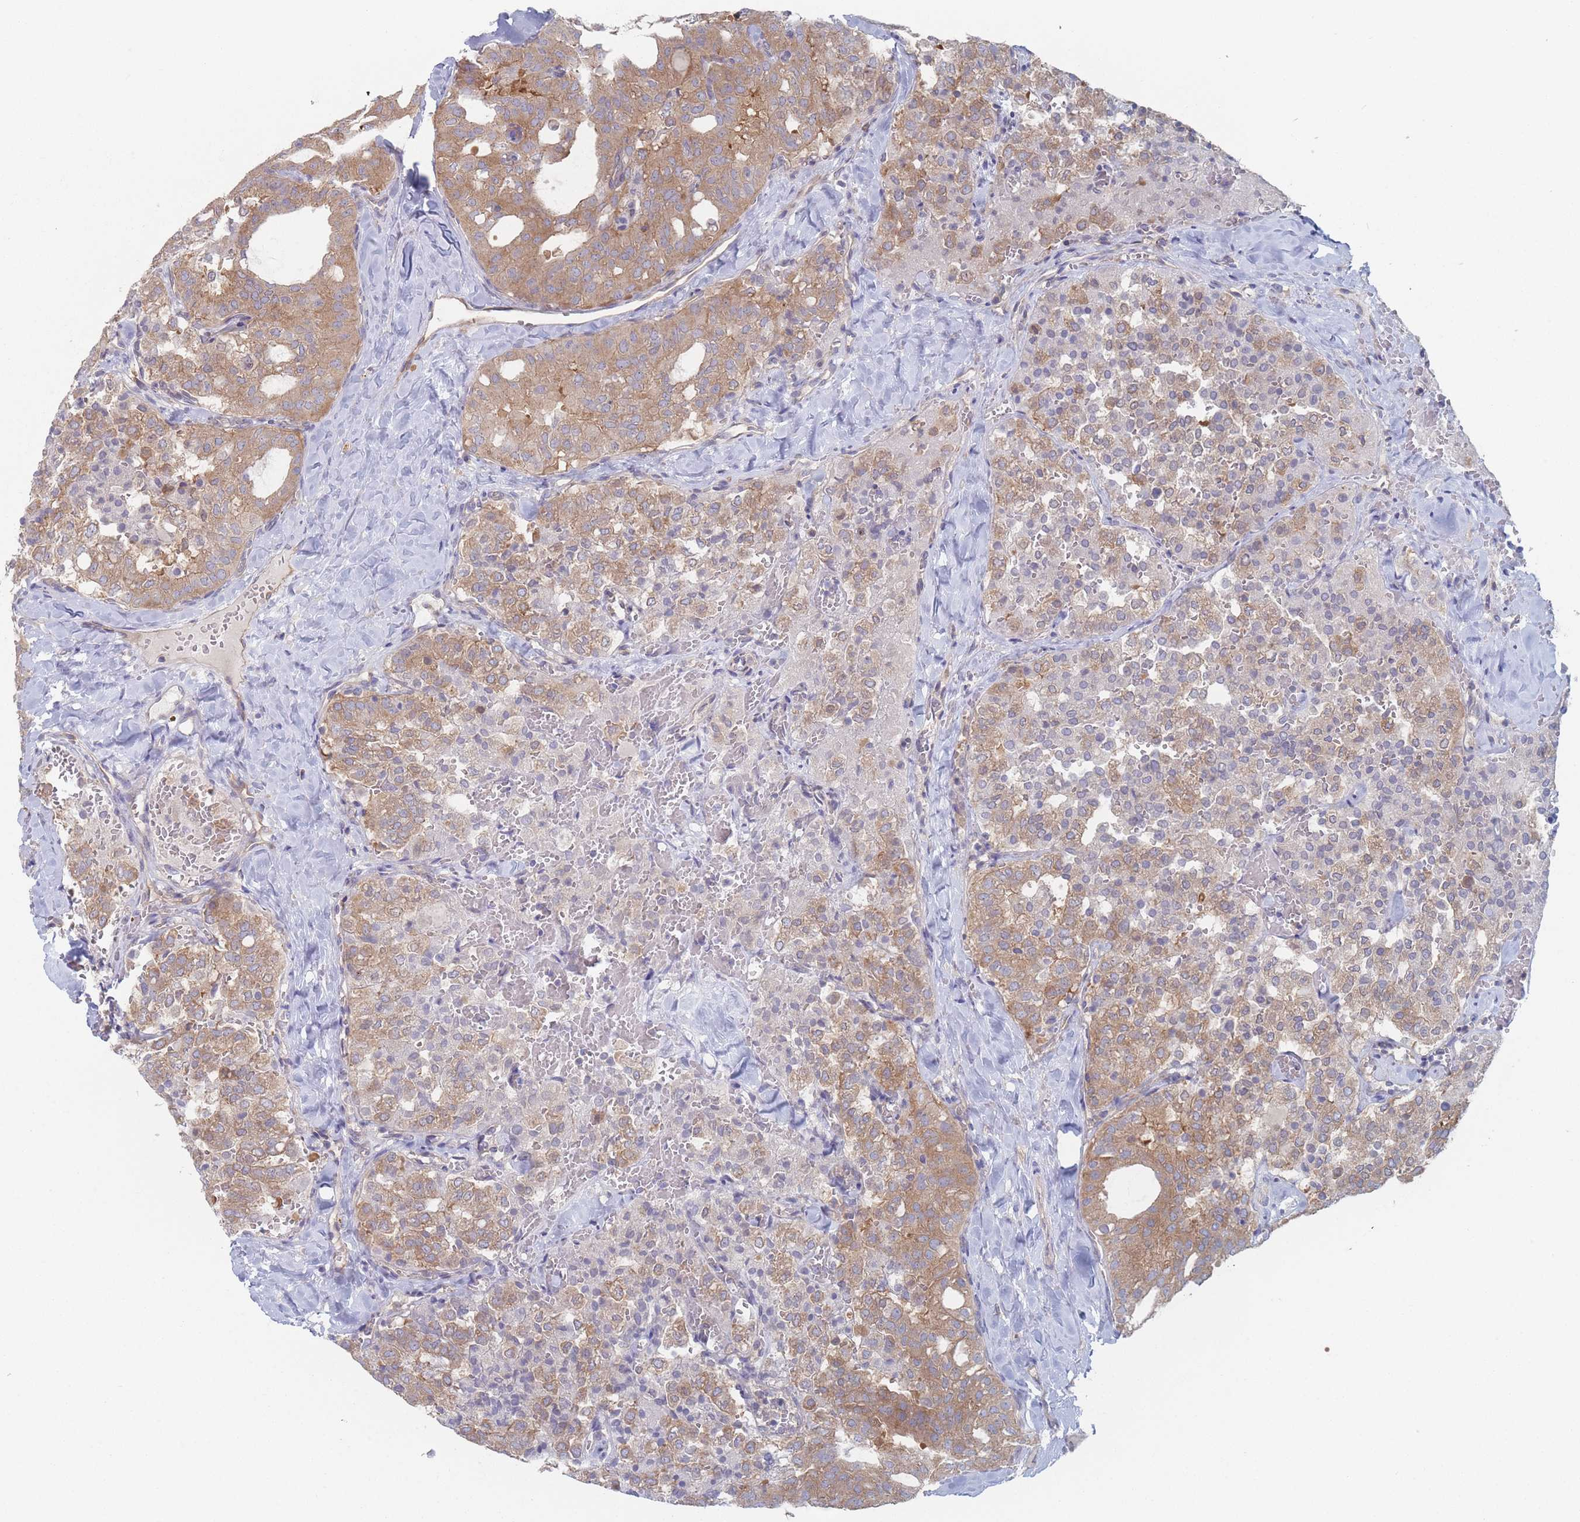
{"staining": {"intensity": "moderate", "quantity": "25%-75%", "location": "cytoplasmic/membranous"}, "tissue": "thyroid cancer", "cell_type": "Tumor cells", "image_type": "cancer", "snomed": [{"axis": "morphology", "description": "Follicular adenoma carcinoma, NOS"}, {"axis": "topography", "description": "Thyroid gland"}], "caption": "DAB immunohistochemical staining of human thyroid follicular adenoma carcinoma displays moderate cytoplasmic/membranous protein staining in about 25%-75% of tumor cells. Using DAB (brown) and hematoxylin (blue) stains, captured at high magnification using brightfield microscopy.", "gene": "EFCC1", "patient": {"sex": "male", "age": 75}}